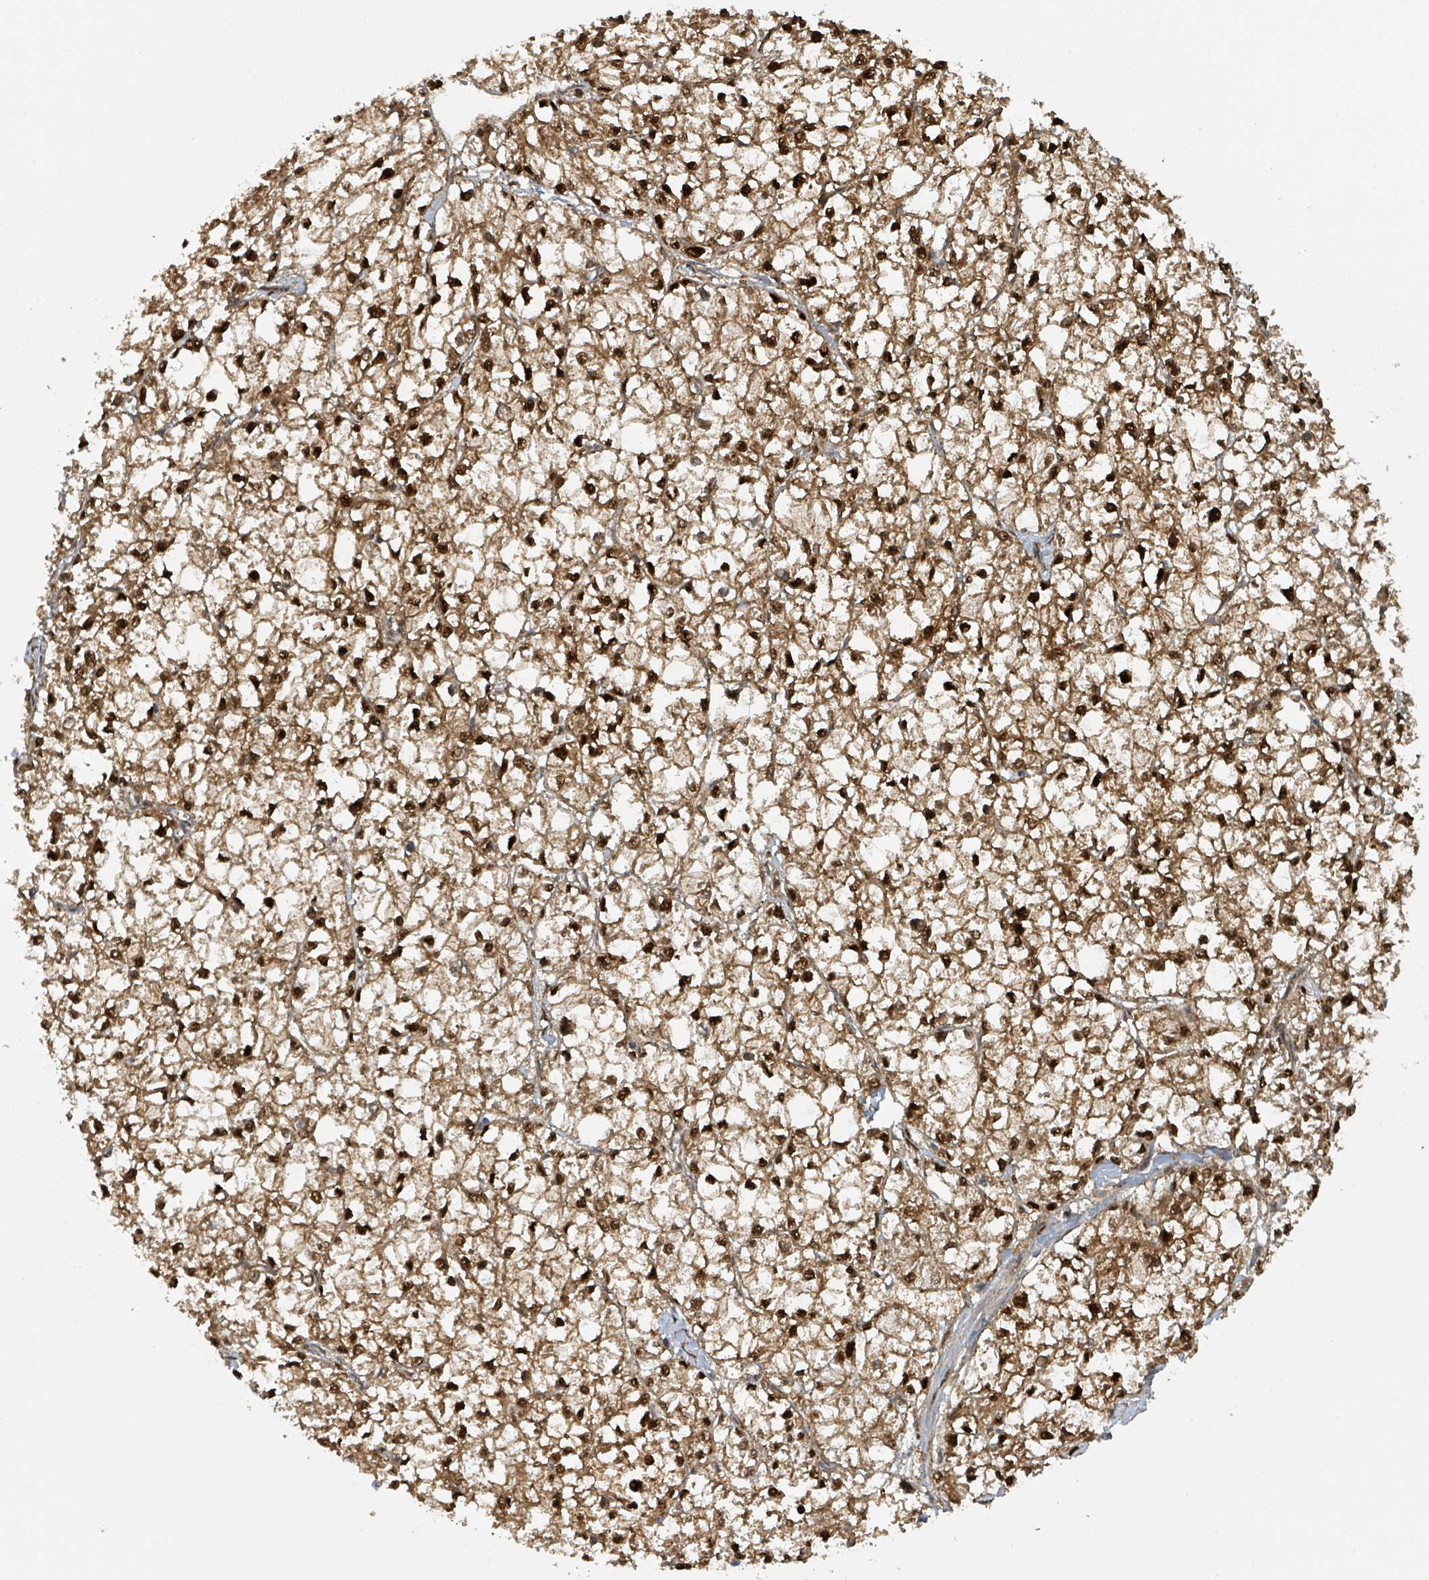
{"staining": {"intensity": "strong", "quantity": ">75%", "location": "cytoplasmic/membranous,nuclear"}, "tissue": "liver cancer", "cell_type": "Tumor cells", "image_type": "cancer", "snomed": [{"axis": "morphology", "description": "Carcinoma, Hepatocellular, NOS"}, {"axis": "topography", "description": "Liver"}], "caption": "Immunohistochemical staining of human hepatocellular carcinoma (liver) displays high levels of strong cytoplasmic/membranous and nuclear protein staining in approximately >75% of tumor cells.", "gene": "PSMB7", "patient": {"sex": "female", "age": 43}}